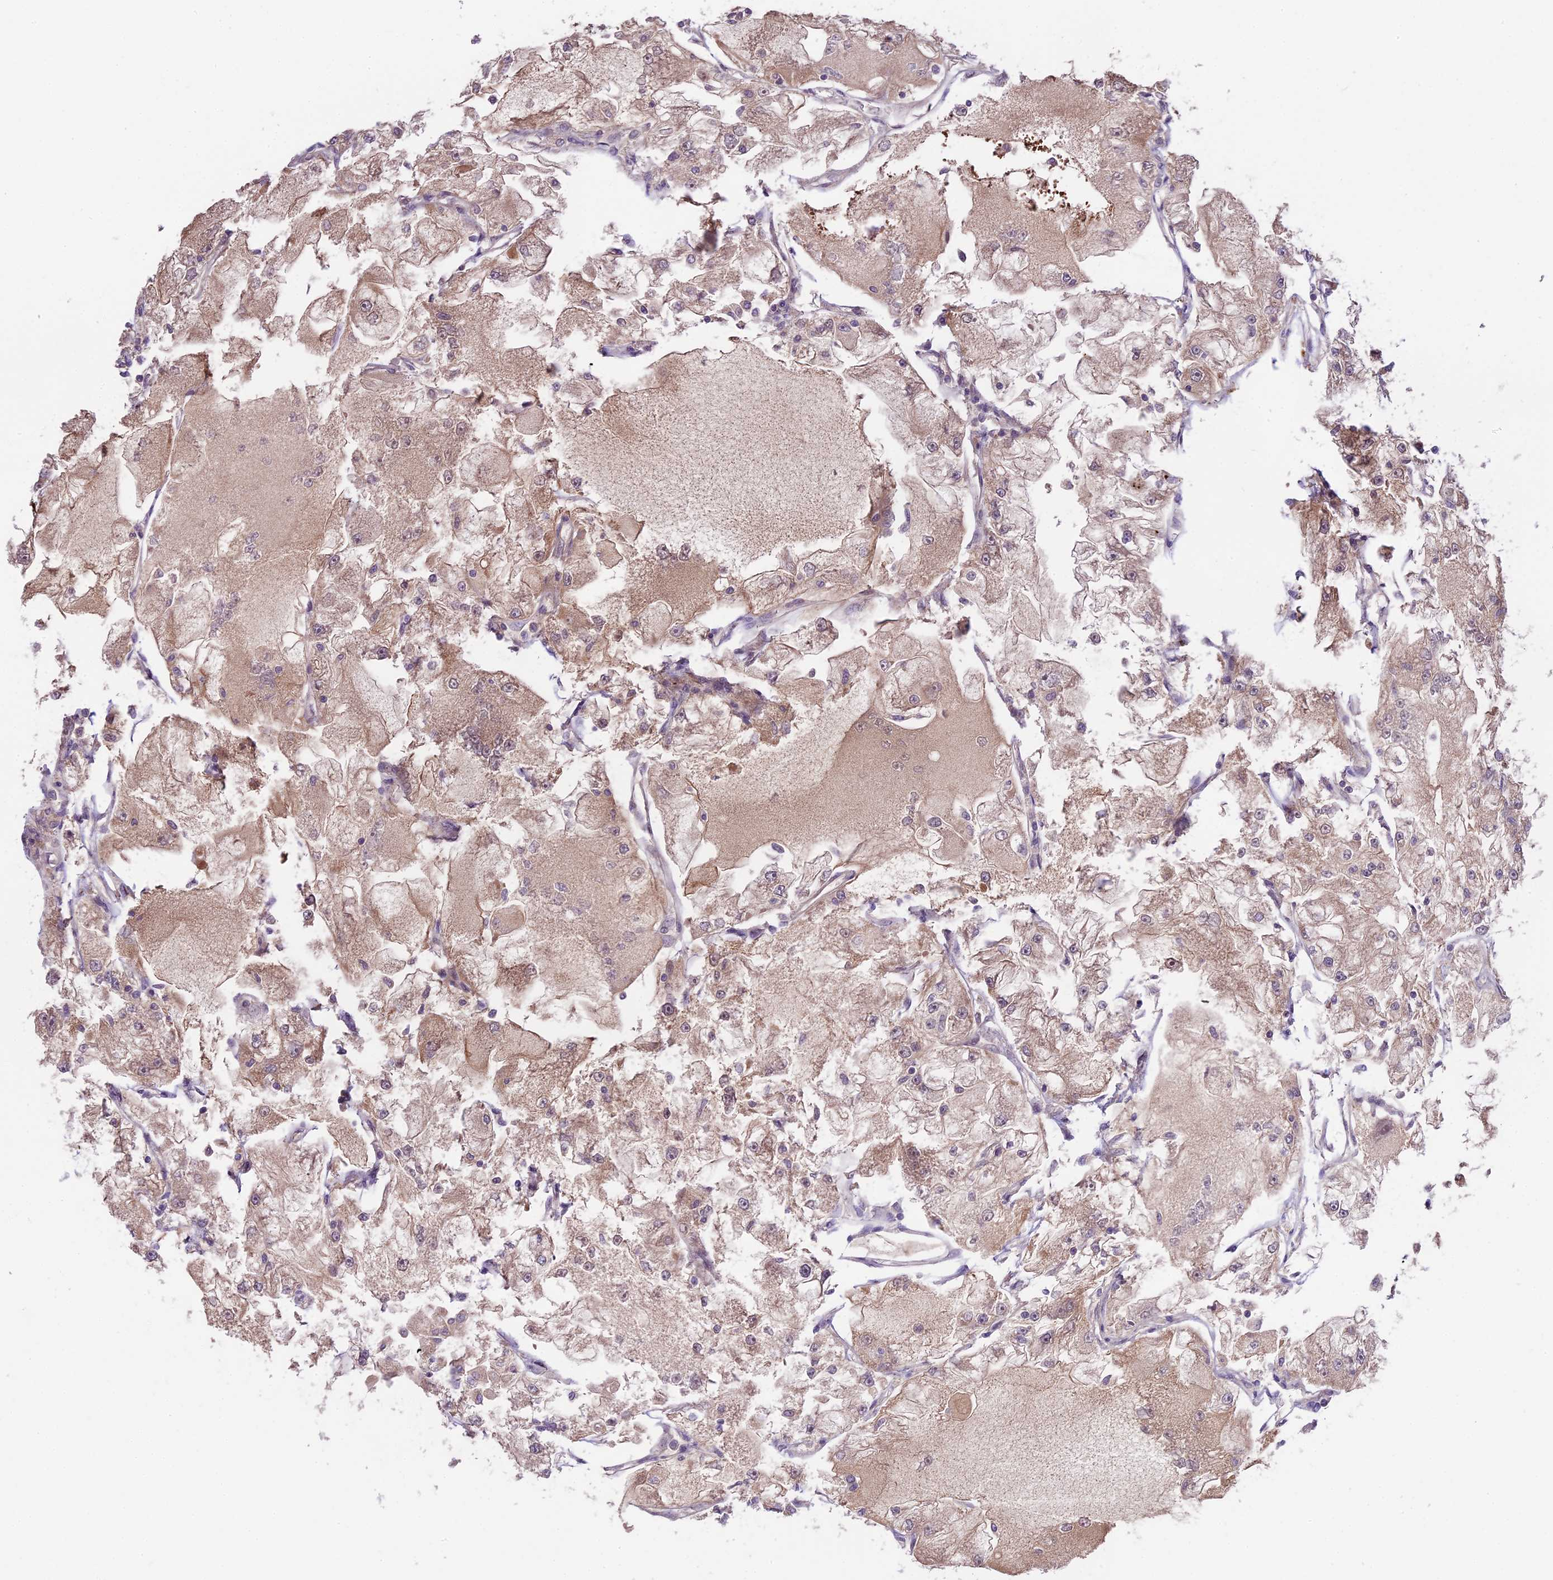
{"staining": {"intensity": "weak", "quantity": ">75%", "location": "cytoplasmic/membranous"}, "tissue": "renal cancer", "cell_type": "Tumor cells", "image_type": "cancer", "snomed": [{"axis": "morphology", "description": "Adenocarcinoma, NOS"}, {"axis": "topography", "description": "Kidney"}], "caption": "Approximately >75% of tumor cells in renal cancer (adenocarcinoma) show weak cytoplasmic/membranous protein staining as visualized by brown immunohistochemical staining.", "gene": "ABCC10", "patient": {"sex": "female", "age": 72}}